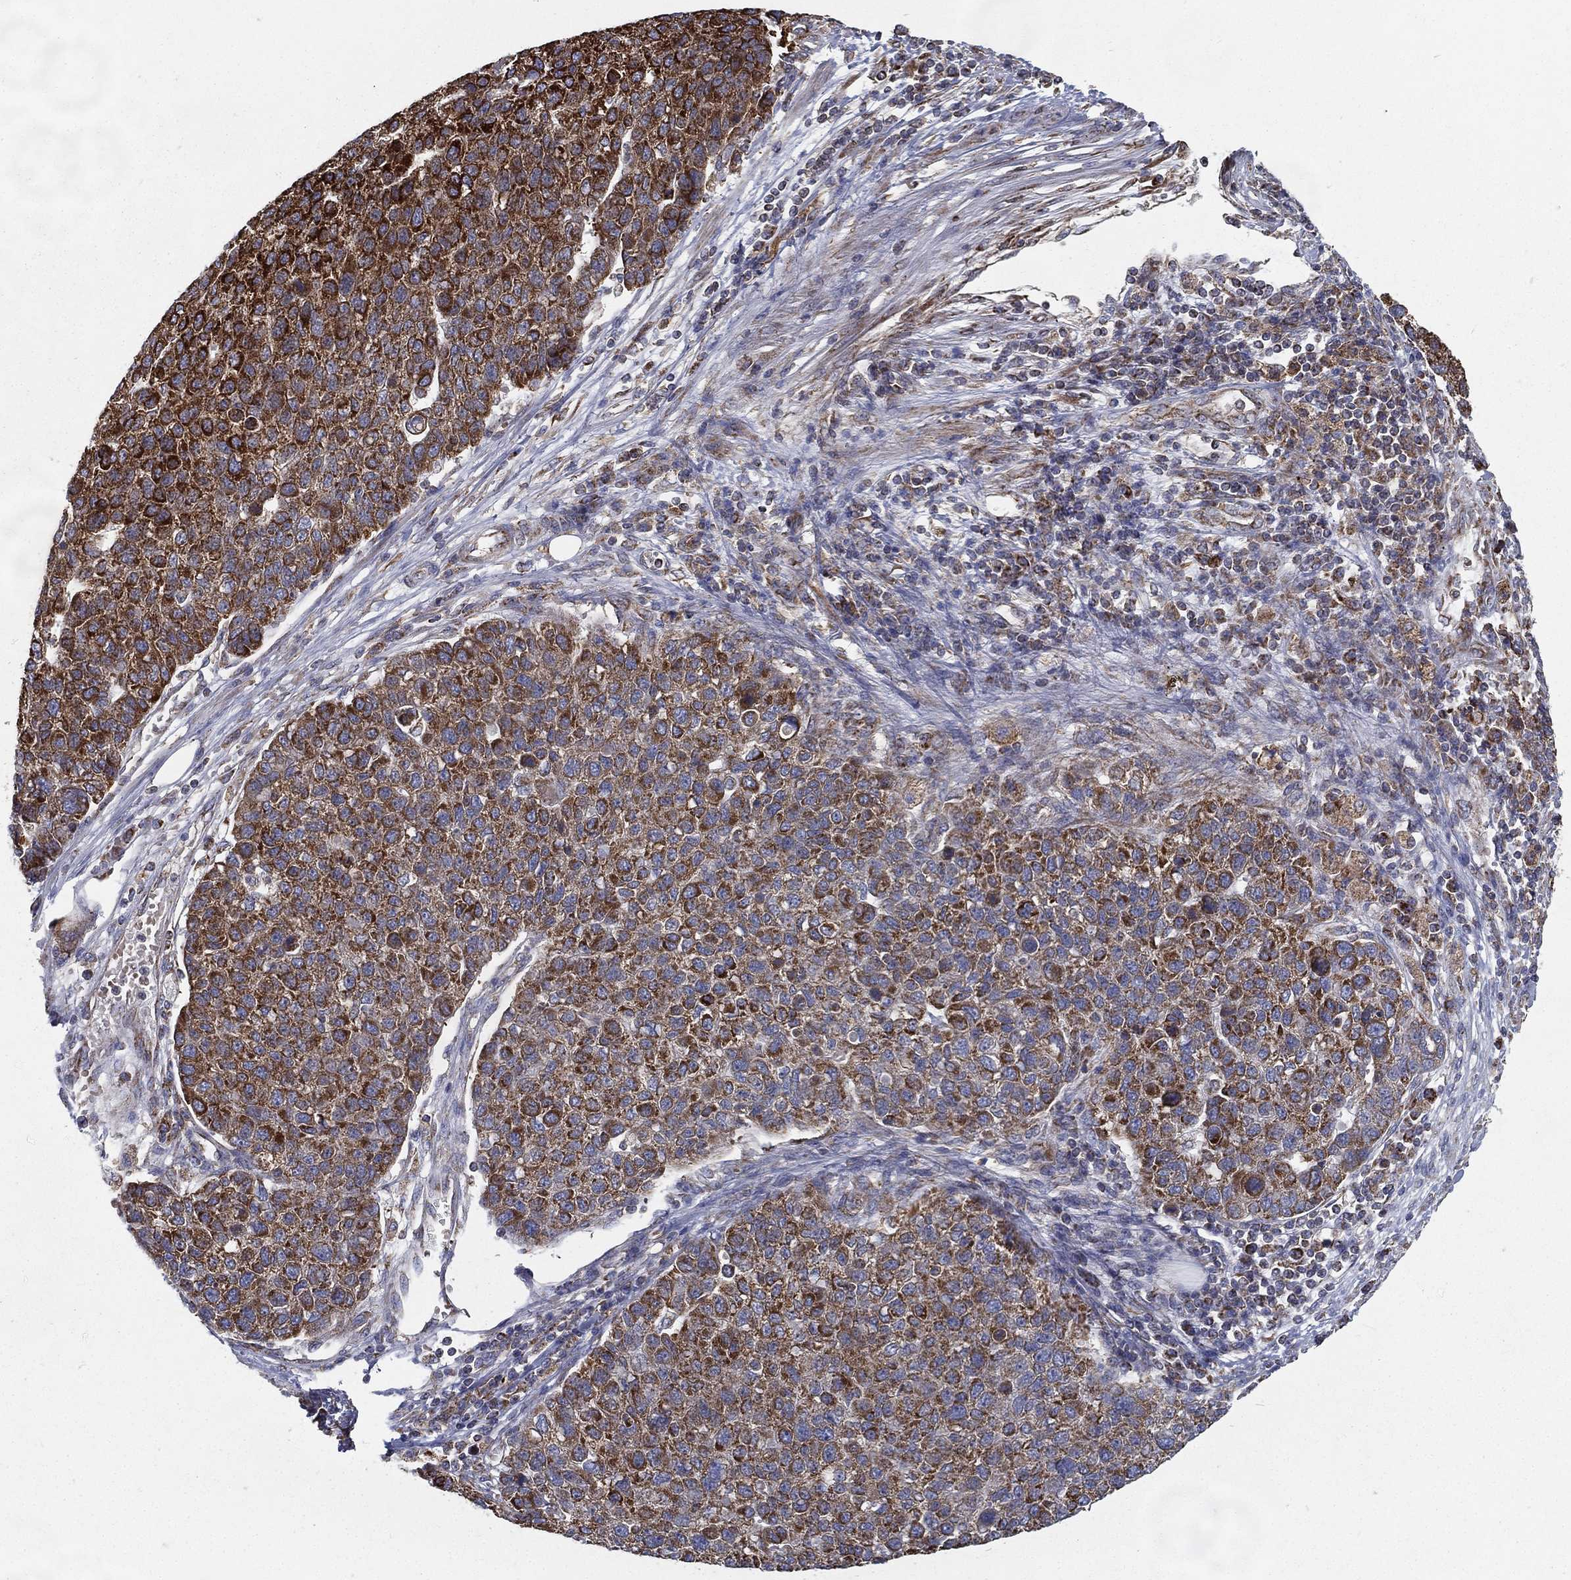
{"staining": {"intensity": "strong", "quantity": ">75%", "location": "cytoplasmic/membranous"}, "tissue": "pancreatic cancer", "cell_type": "Tumor cells", "image_type": "cancer", "snomed": [{"axis": "morphology", "description": "Adenocarcinoma, NOS"}, {"axis": "topography", "description": "Pancreas"}], "caption": "There is high levels of strong cytoplasmic/membranous staining in tumor cells of pancreatic adenocarcinoma, as demonstrated by immunohistochemical staining (brown color).", "gene": "MT-CYB", "patient": {"sex": "female", "age": 61}}